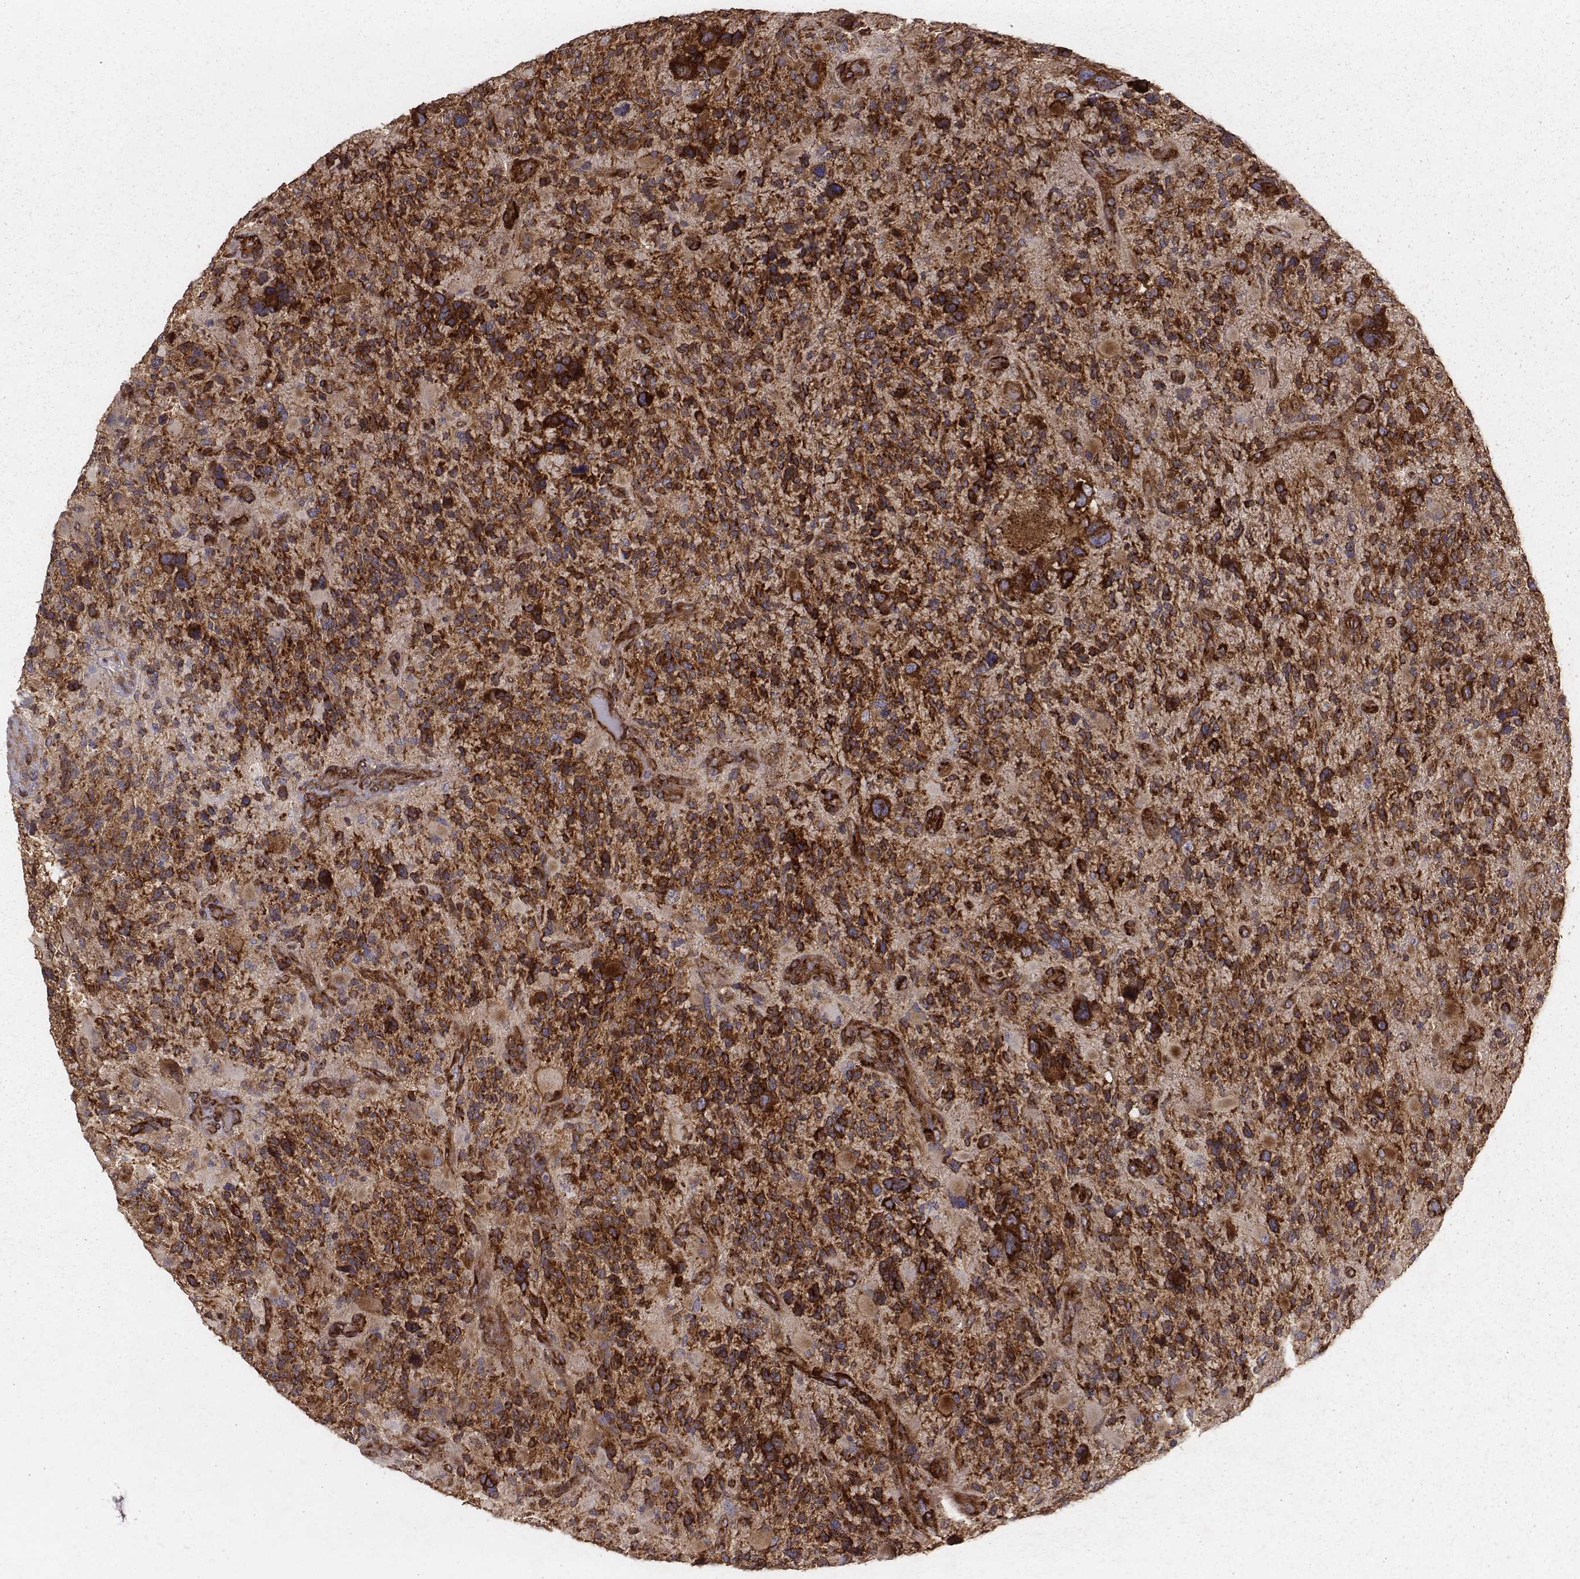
{"staining": {"intensity": "strong", "quantity": ">75%", "location": "cytoplasmic/membranous"}, "tissue": "glioma", "cell_type": "Tumor cells", "image_type": "cancer", "snomed": [{"axis": "morphology", "description": "Glioma, malignant, High grade"}, {"axis": "topography", "description": "Brain"}], "caption": "Immunohistochemistry (IHC) (DAB) staining of human malignant glioma (high-grade) exhibits strong cytoplasmic/membranous protein expression in about >75% of tumor cells.", "gene": "TXLNA", "patient": {"sex": "female", "age": 71}}